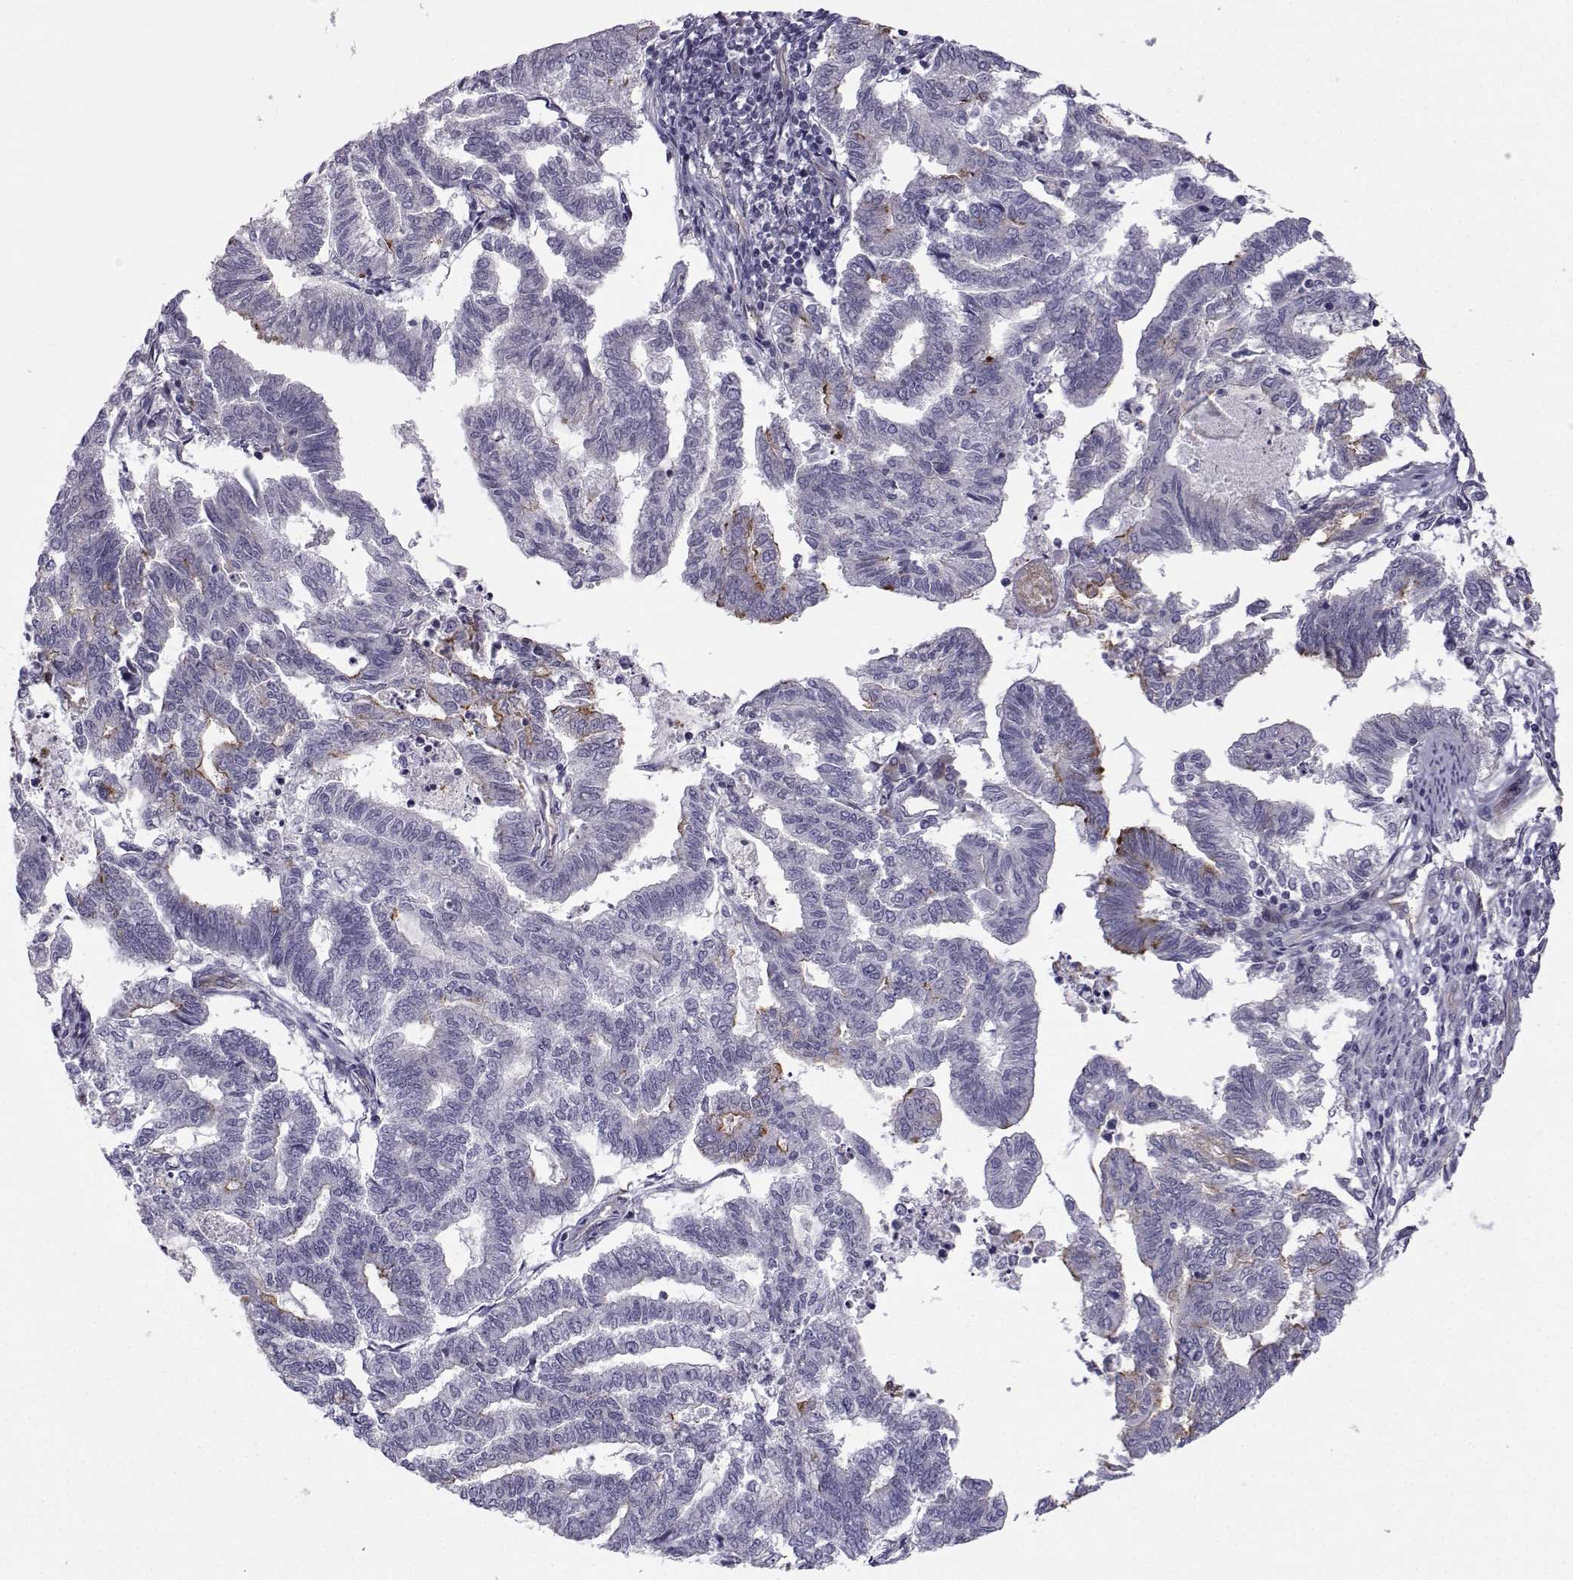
{"staining": {"intensity": "strong", "quantity": "<25%", "location": "cytoplasmic/membranous"}, "tissue": "endometrial cancer", "cell_type": "Tumor cells", "image_type": "cancer", "snomed": [{"axis": "morphology", "description": "Adenocarcinoma, NOS"}, {"axis": "topography", "description": "Endometrium"}], "caption": "A brown stain labels strong cytoplasmic/membranous staining of a protein in endometrial cancer (adenocarcinoma) tumor cells. (DAB (3,3'-diaminobenzidine) = brown stain, brightfield microscopy at high magnification).", "gene": "QPCT", "patient": {"sex": "female", "age": 79}}